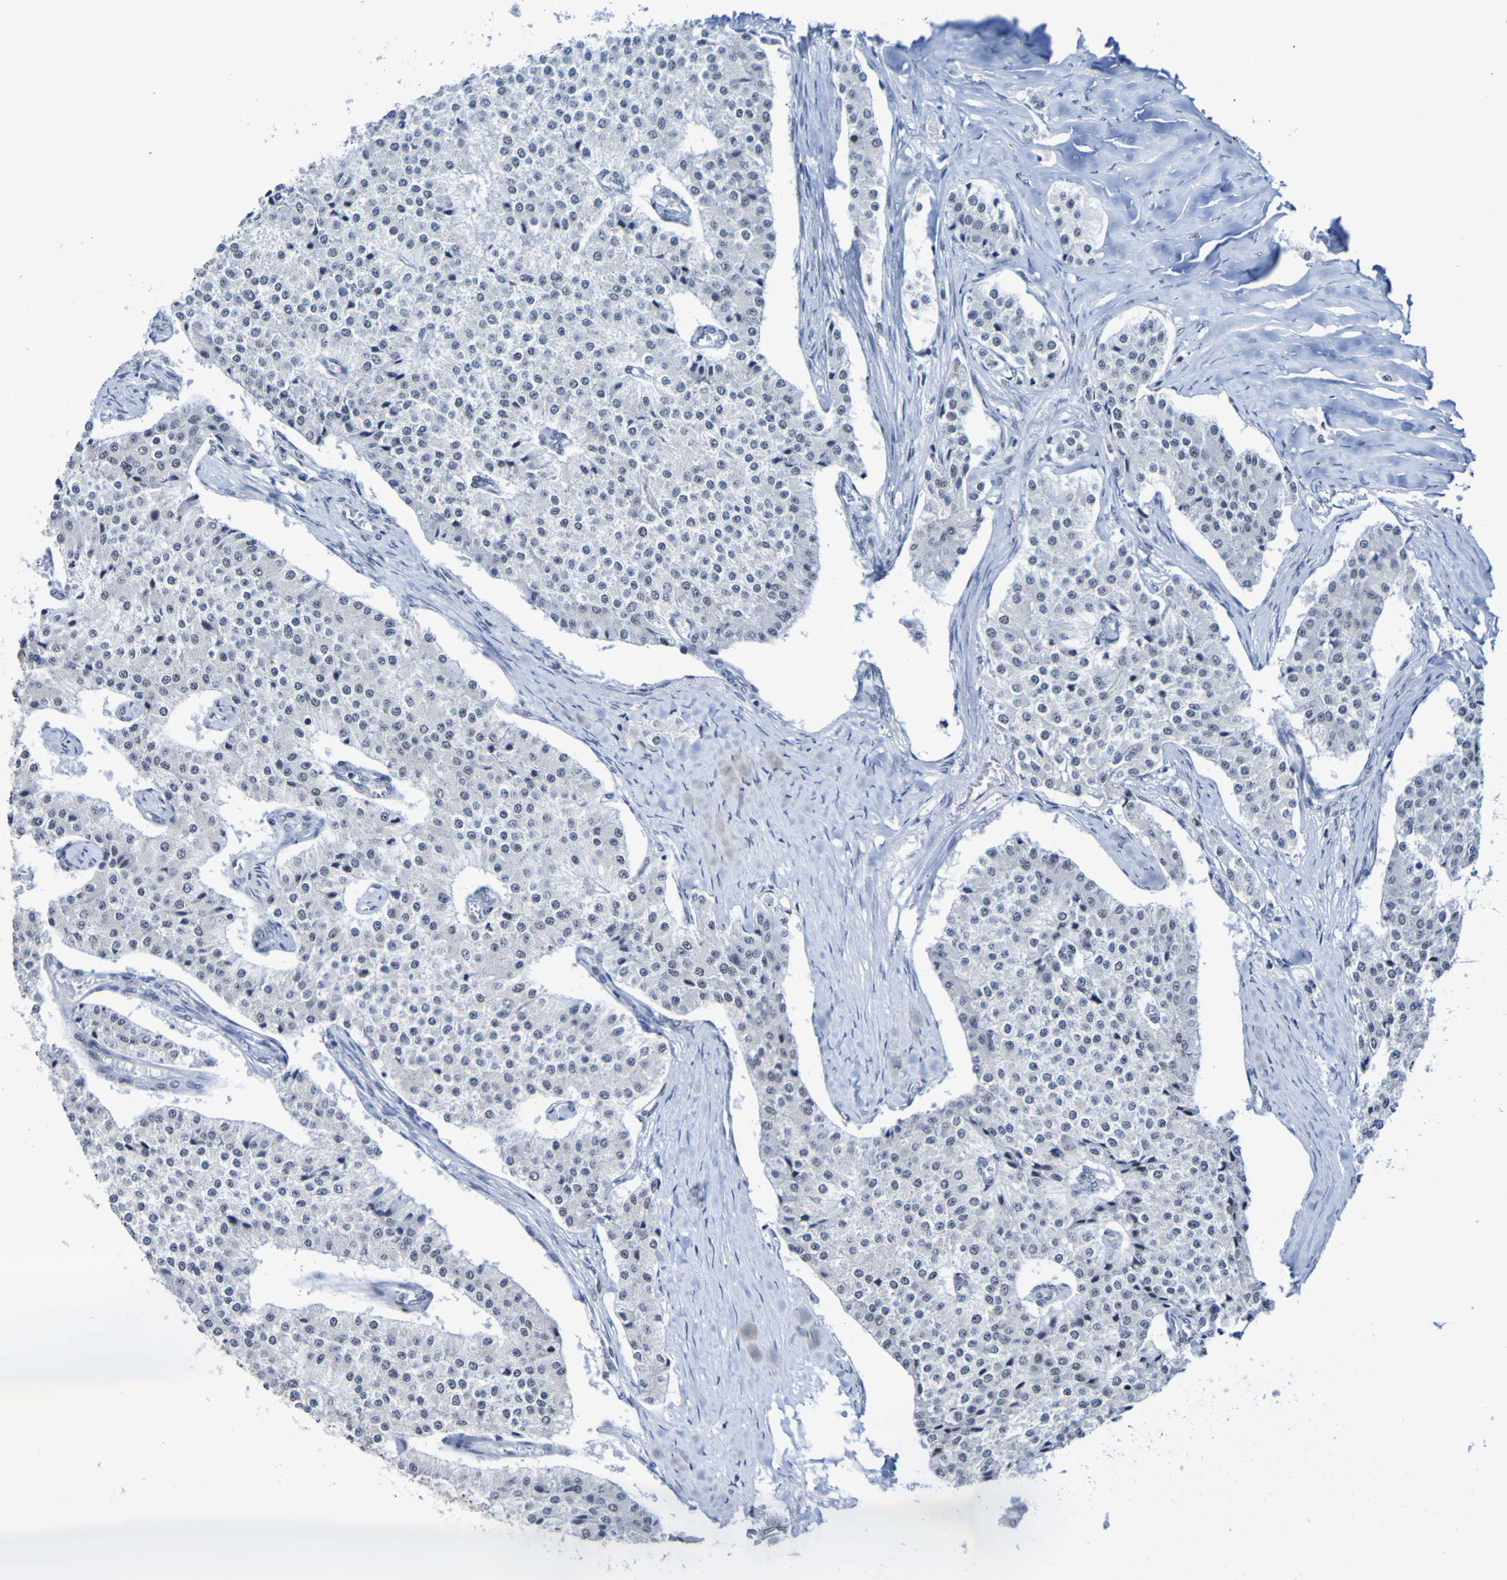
{"staining": {"intensity": "negative", "quantity": "none", "location": "none"}, "tissue": "carcinoid", "cell_type": "Tumor cells", "image_type": "cancer", "snomed": [{"axis": "morphology", "description": "Carcinoid, malignant, NOS"}, {"axis": "topography", "description": "Colon"}], "caption": "Immunohistochemistry micrograph of carcinoid stained for a protein (brown), which exhibits no staining in tumor cells. (DAB (3,3'-diaminobenzidine) immunohistochemistry (IHC) visualized using brightfield microscopy, high magnification).", "gene": "CDC5L", "patient": {"sex": "female", "age": 52}}